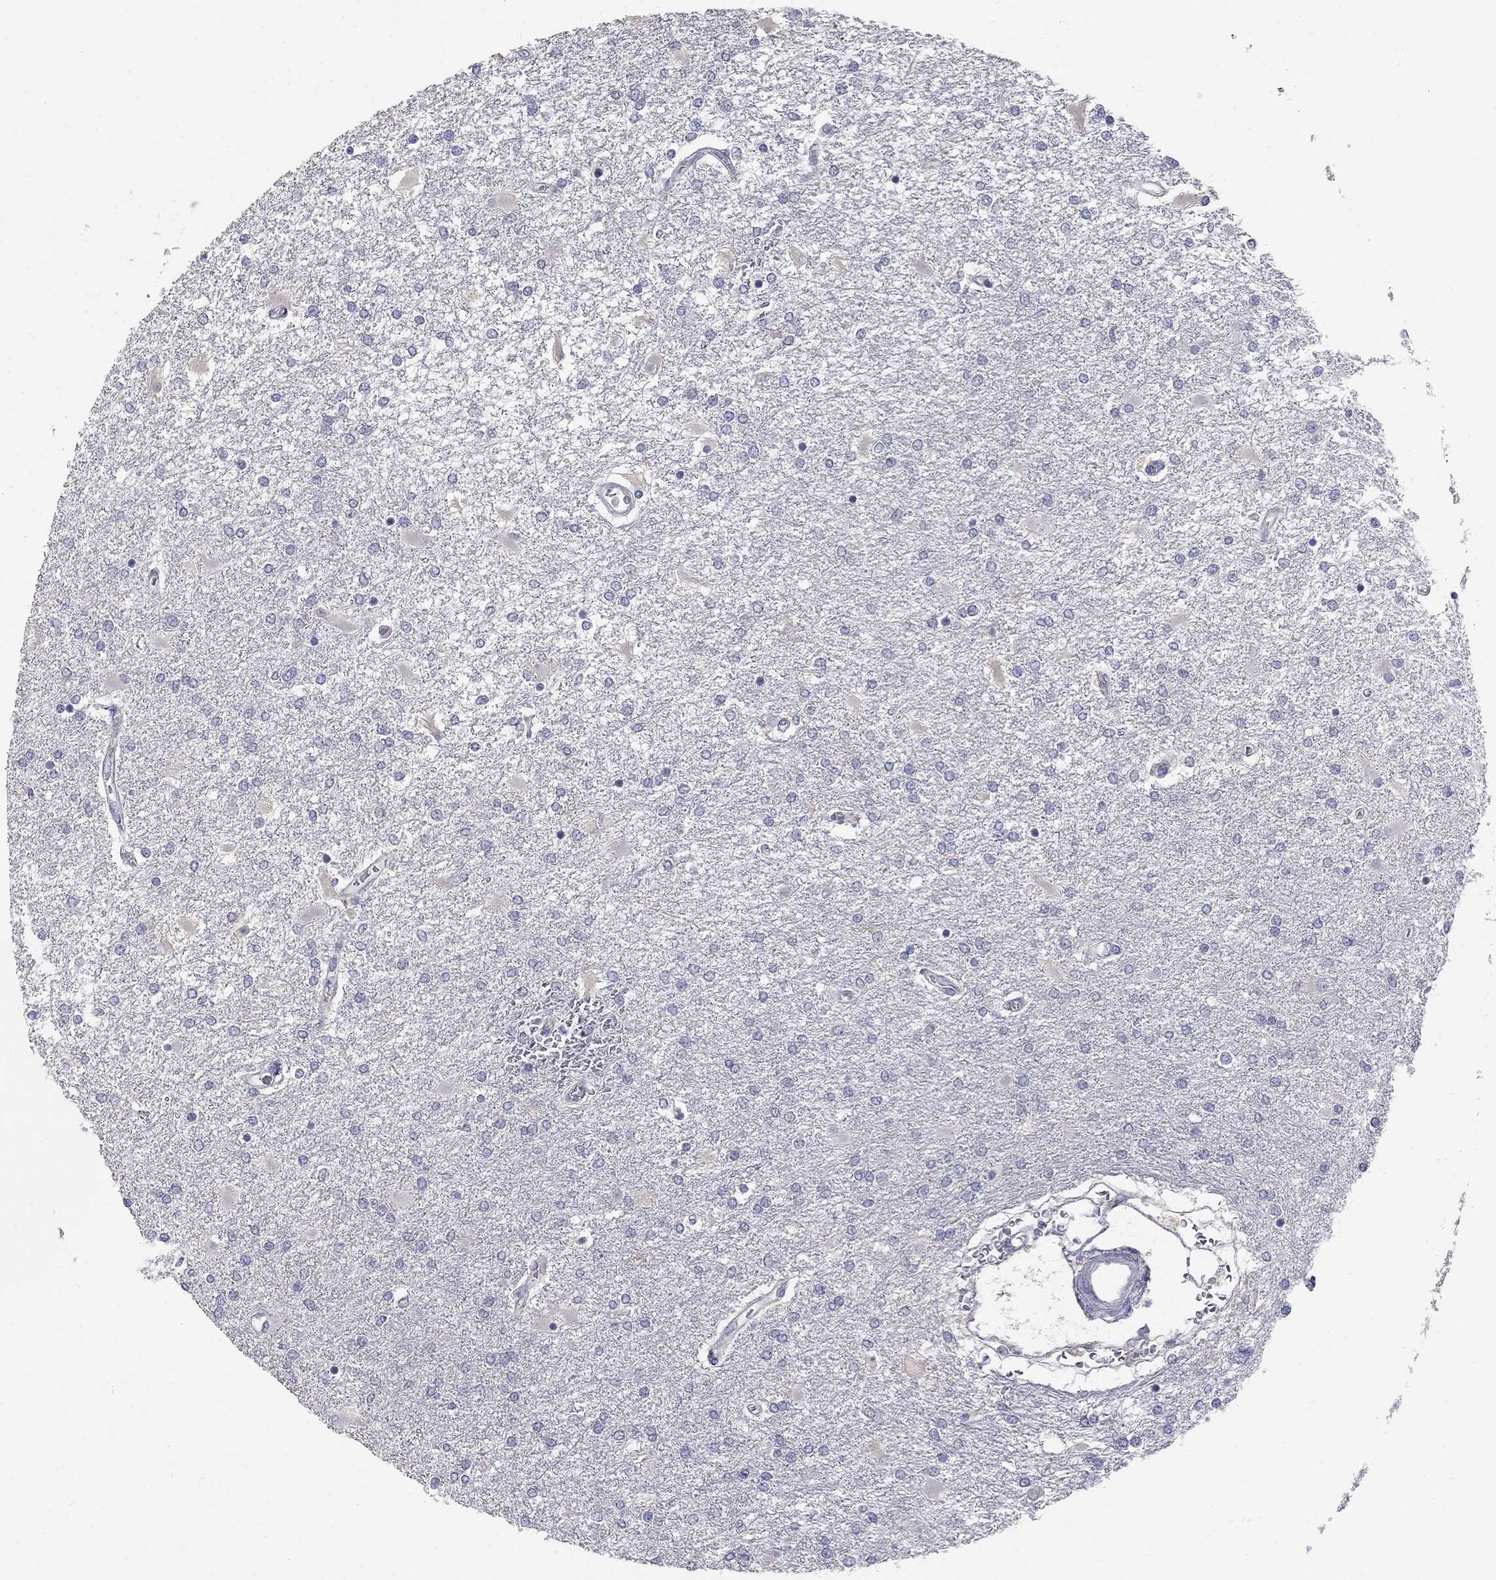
{"staining": {"intensity": "negative", "quantity": "none", "location": "none"}, "tissue": "glioma", "cell_type": "Tumor cells", "image_type": "cancer", "snomed": [{"axis": "morphology", "description": "Glioma, malignant, High grade"}, {"axis": "topography", "description": "Cerebral cortex"}], "caption": "Protein analysis of glioma exhibits no significant expression in tumor cells.", "gene": "PANK3", "patient": {"sex": "male", "age": 79}}